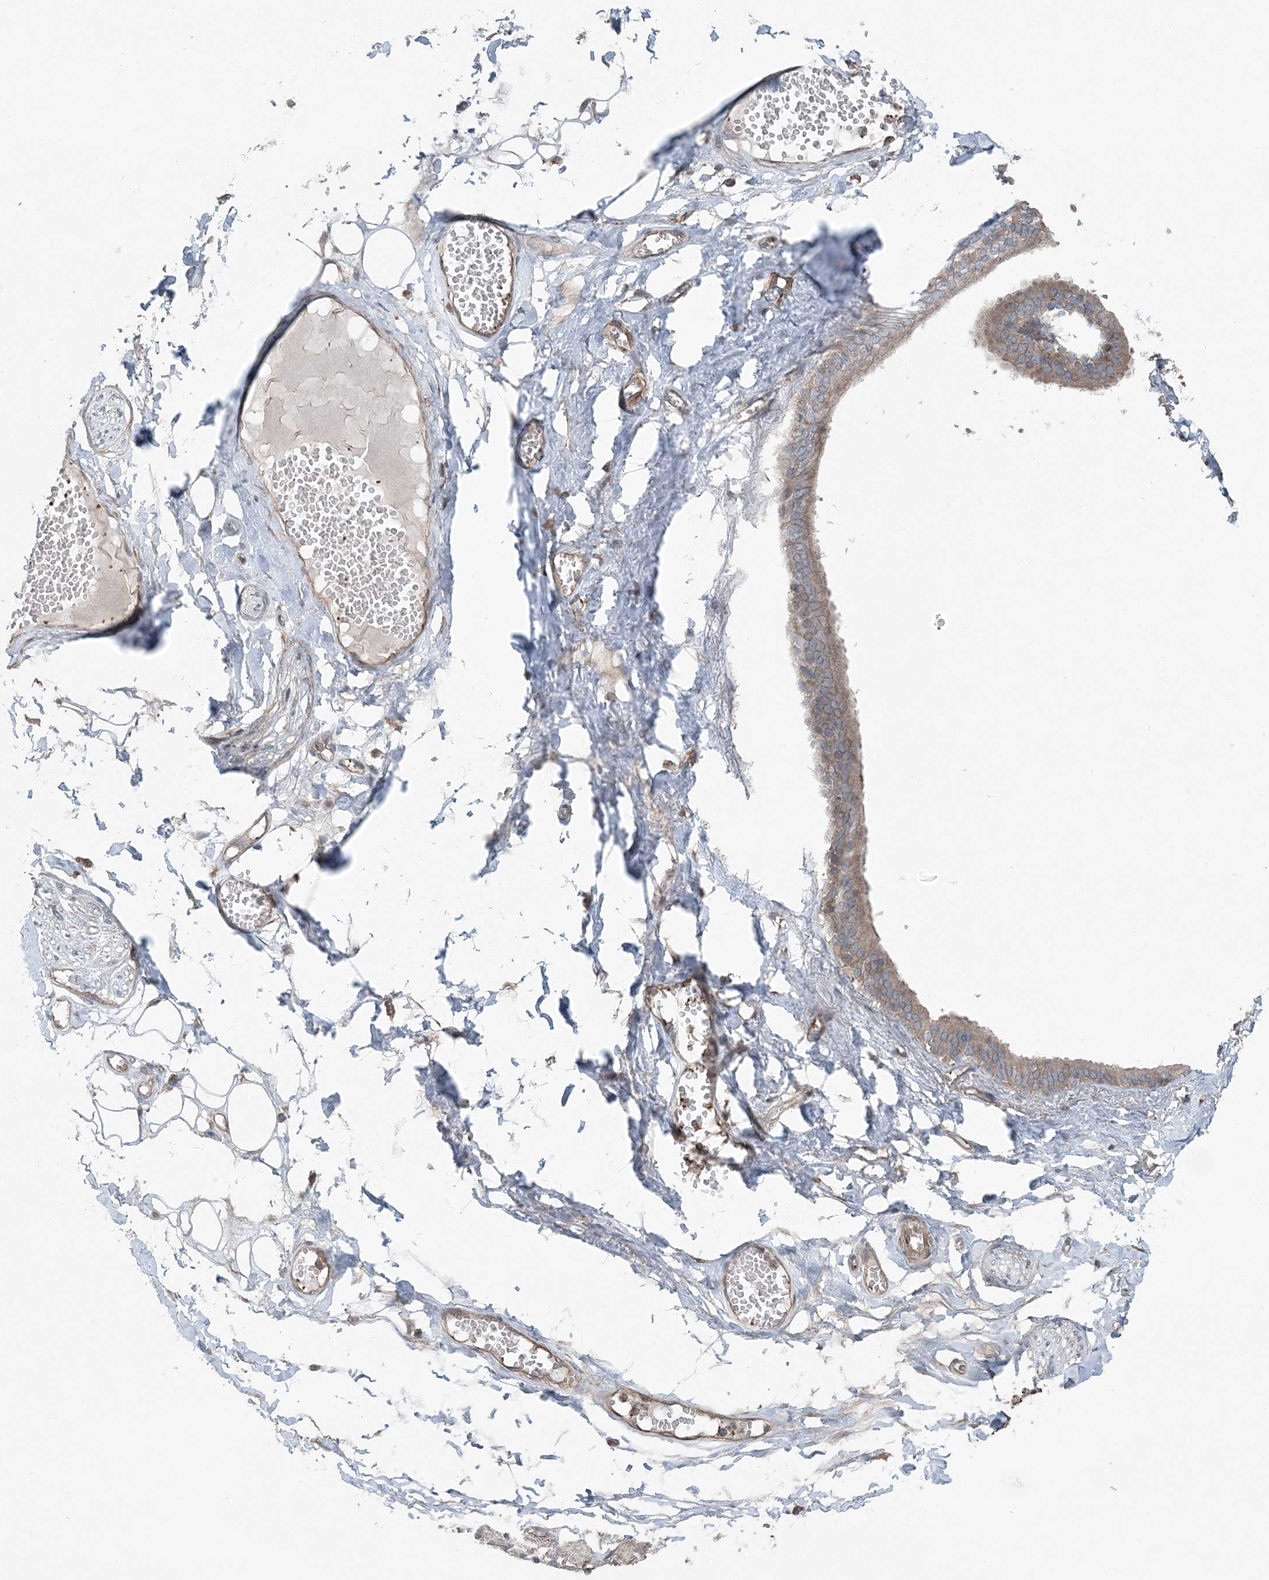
{"staining": {"intensity": "negative", "quantity": "none", "location": "none"}, "tissue": "adipose tissue", "cell_type": "Adipocytes", "image_type": "normal", "snomed": [{"axis": "morphology", "description": "Normal tissue, NOS"}, {"axis": "morphology", "description": "Inflammation, NOS"}, {"axis": "topography", "description": "Salivary gland"}, {"axis": "topography", "description": "Peripheral nerve tissue"}], "caption": "An image of adipose tissue stained for a protein shows no brown staining in adipocytes.", "gene": "KY", "patient": {"sex": "female", "age": 75}}